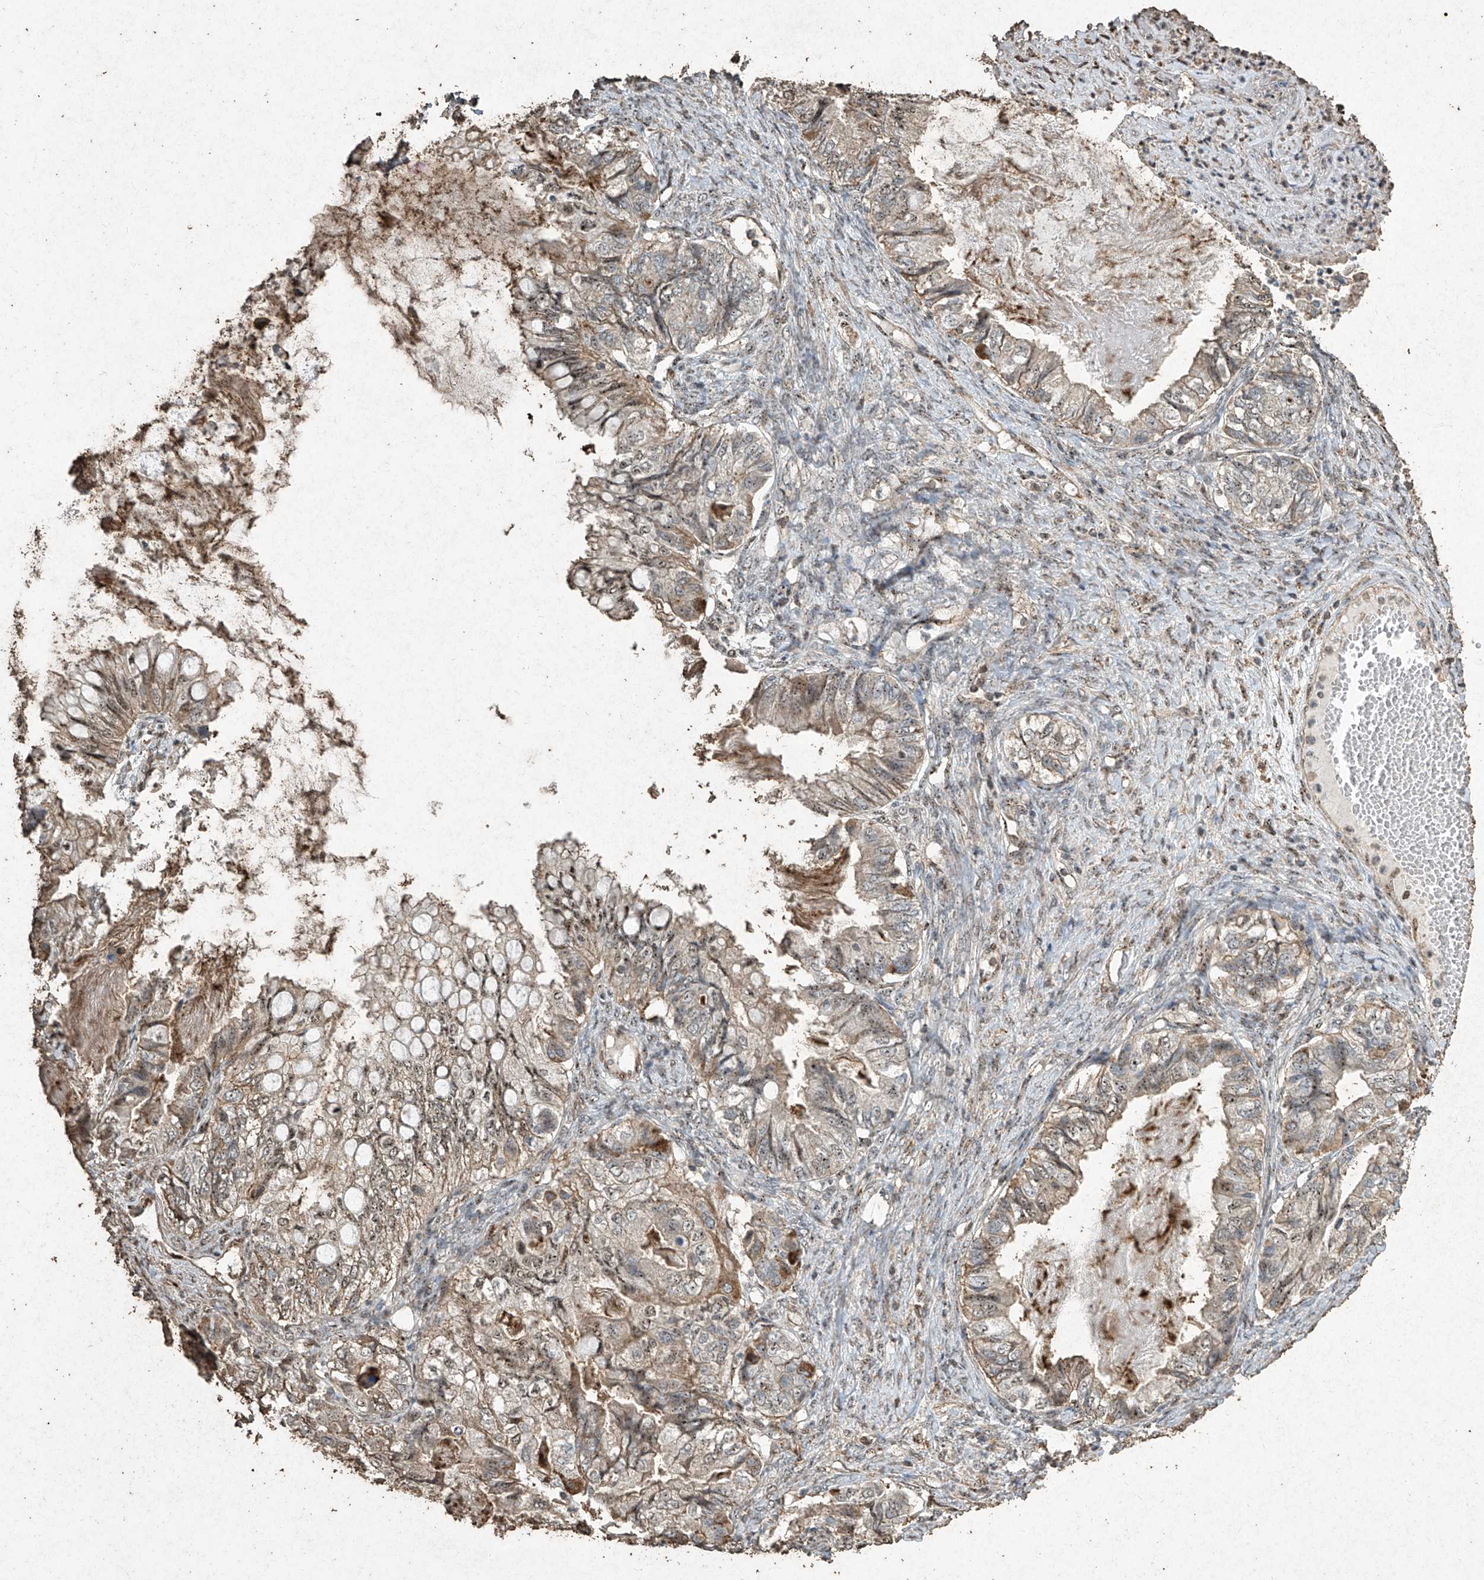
{"staining": {"intensity": "weak", "quantity": ">75%", "location": "cytoplasmic/membranous,nuclear"}, "tissue": "ovarian cancer", "cell_type": "Tumor cells", "image_type": "cancer", "snomed": [{"axis": "morphology", "description": "Cystadenocarcinoma, mucinous, NOS"}, {"axis": "topography", "description": "Ovary"}], "caption": "A high-resolution photomicrograph shows IHC staining of ovarian cancer, which reveals weak cytoplasmic/membranous and nuclear staining in approximately >75% of tumor cells.", "gene": "ERBB3", "patient": {"sex": "female", "age": 80}}